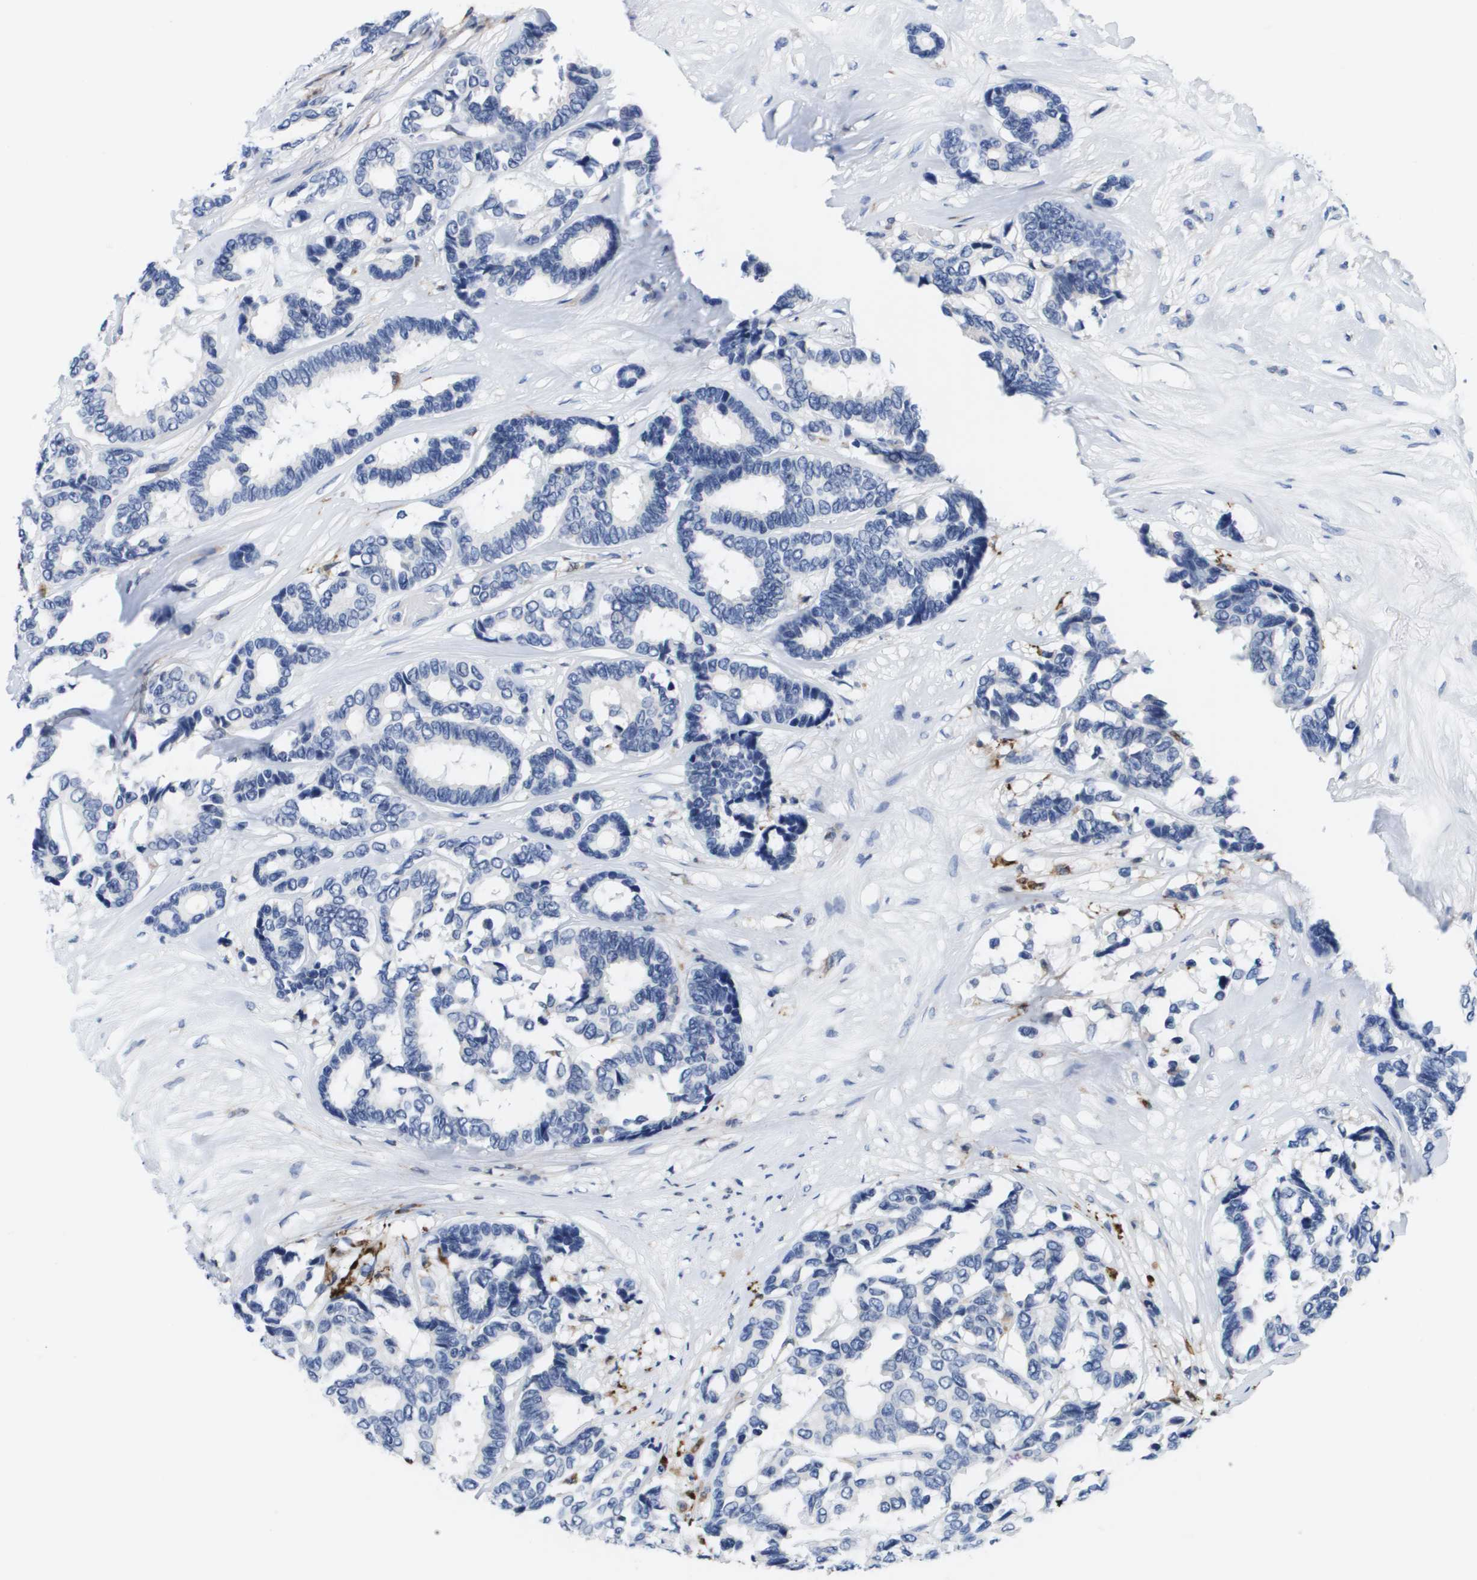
{"staining": {"intensity": "negative", "quantity": "none", "location": "none"}, "tissue": "breast cancer", "cell_type": "Tumor cells", "image_type": "cancer", "snomed": [{"axis": "morphology", "description": "Duct carcinoma"}, {"axis": "topography", "description": "Breast"}], "caption": "Immunohistochemistry image of human breast intraductal carcinoma stained for a protein (brown), which shows no positivity in tumor cells. (DAB immunohistochemistry with hematoxylin counter stain).", "gene": "HMOX1", "patient": {"sex": "female", "age": 87}}